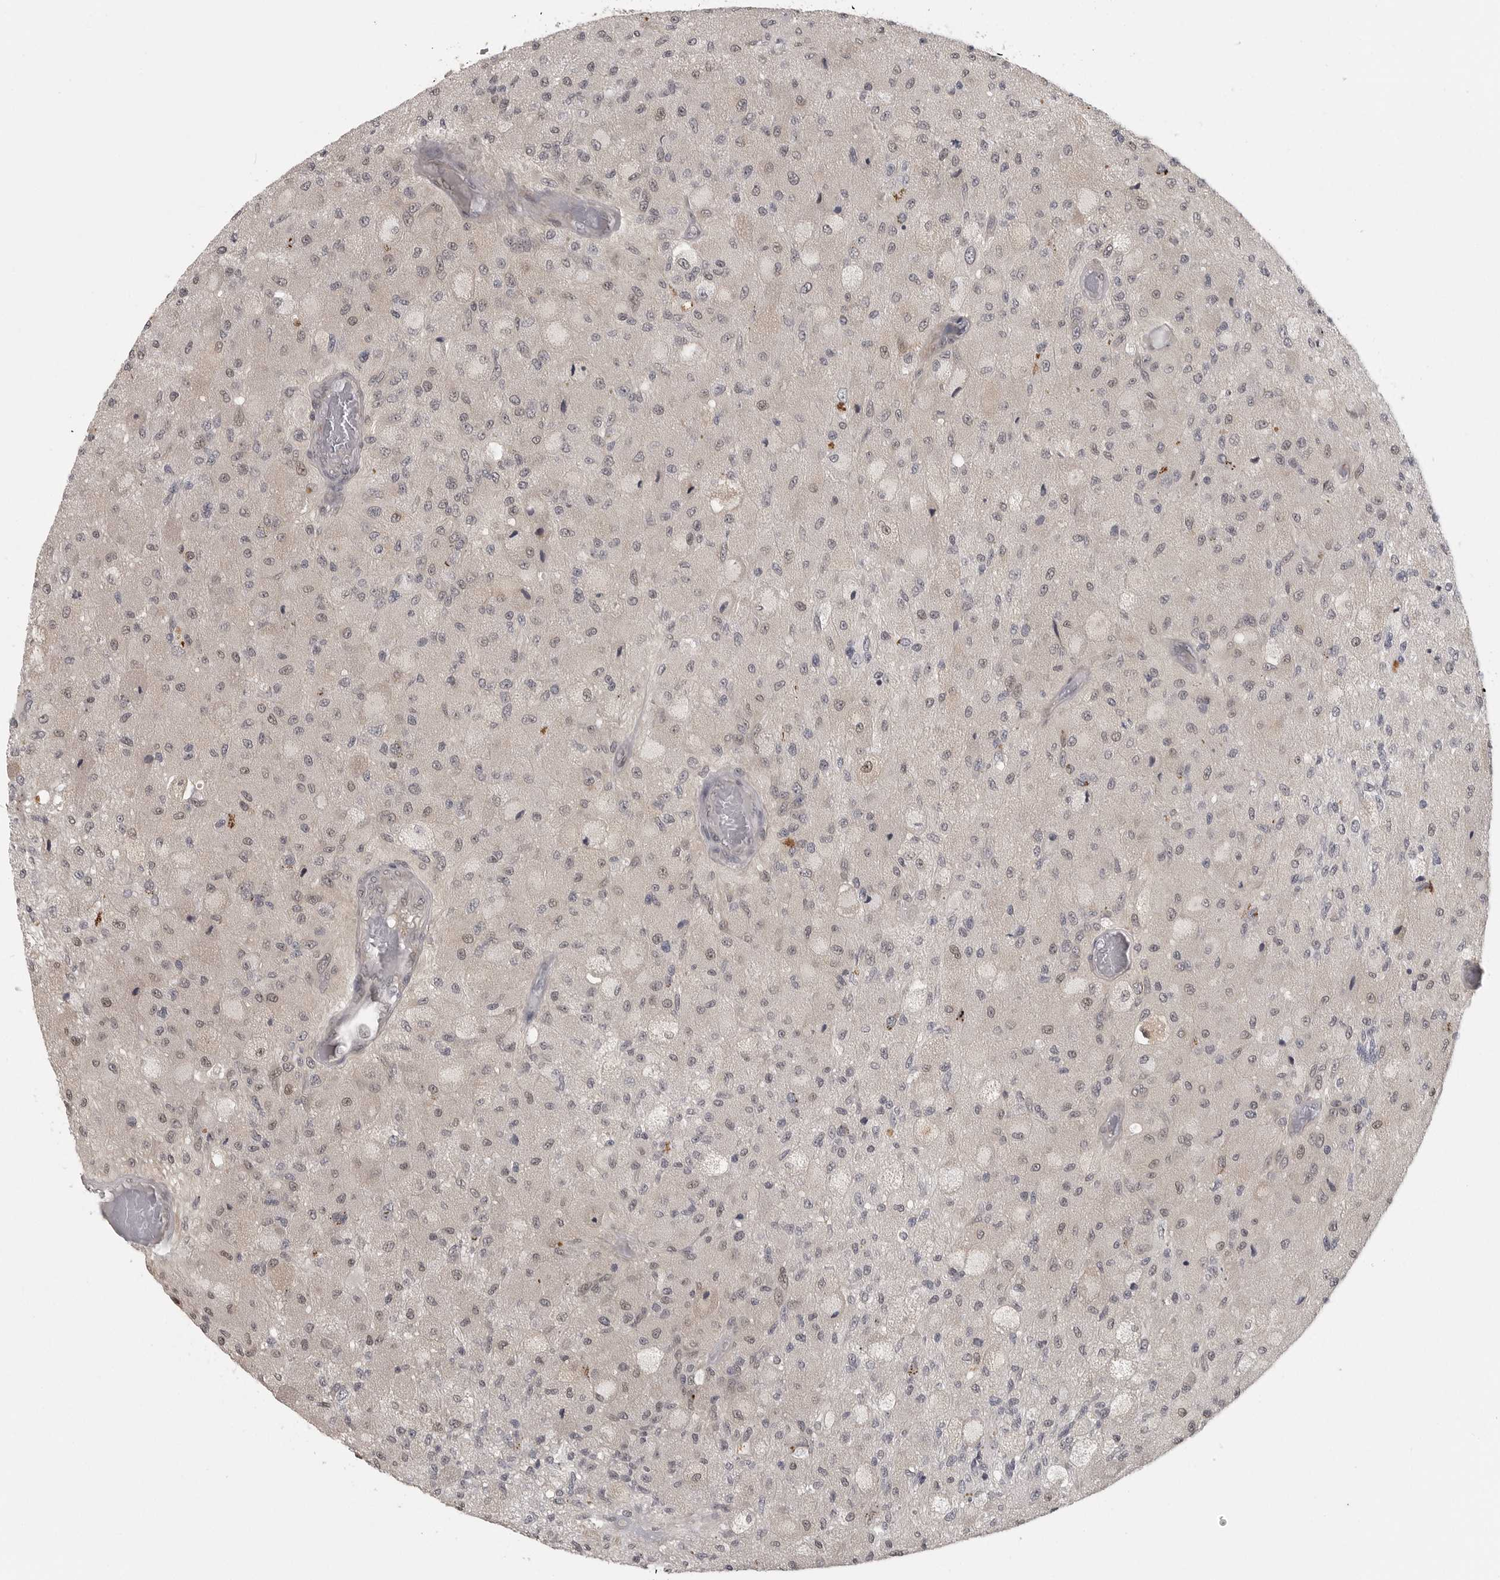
{"staining": {"intensity": "weak", "quantity": "25%-75%", "location": "nuclear"}, "tissue": "glioma", "cell_type": "Tumor cells", "image_type": "cancer", "snomed": [{"axis": "morphology", "description": "Normal tissue, NOS"}, {"axis": "morphology", "description": "Glioma, malignant, High grade"}, {"axis": "topography", "description": "Cerebral cortex"}], "caption": "An immunohistochemistry photomicrograph of neoplastic tissue is shown. Protein staining in brown shows weak nuclear positivity in glioma within tumor cells.", "gene": "UROD", "patient": {"sex": "male", "age": 77}}